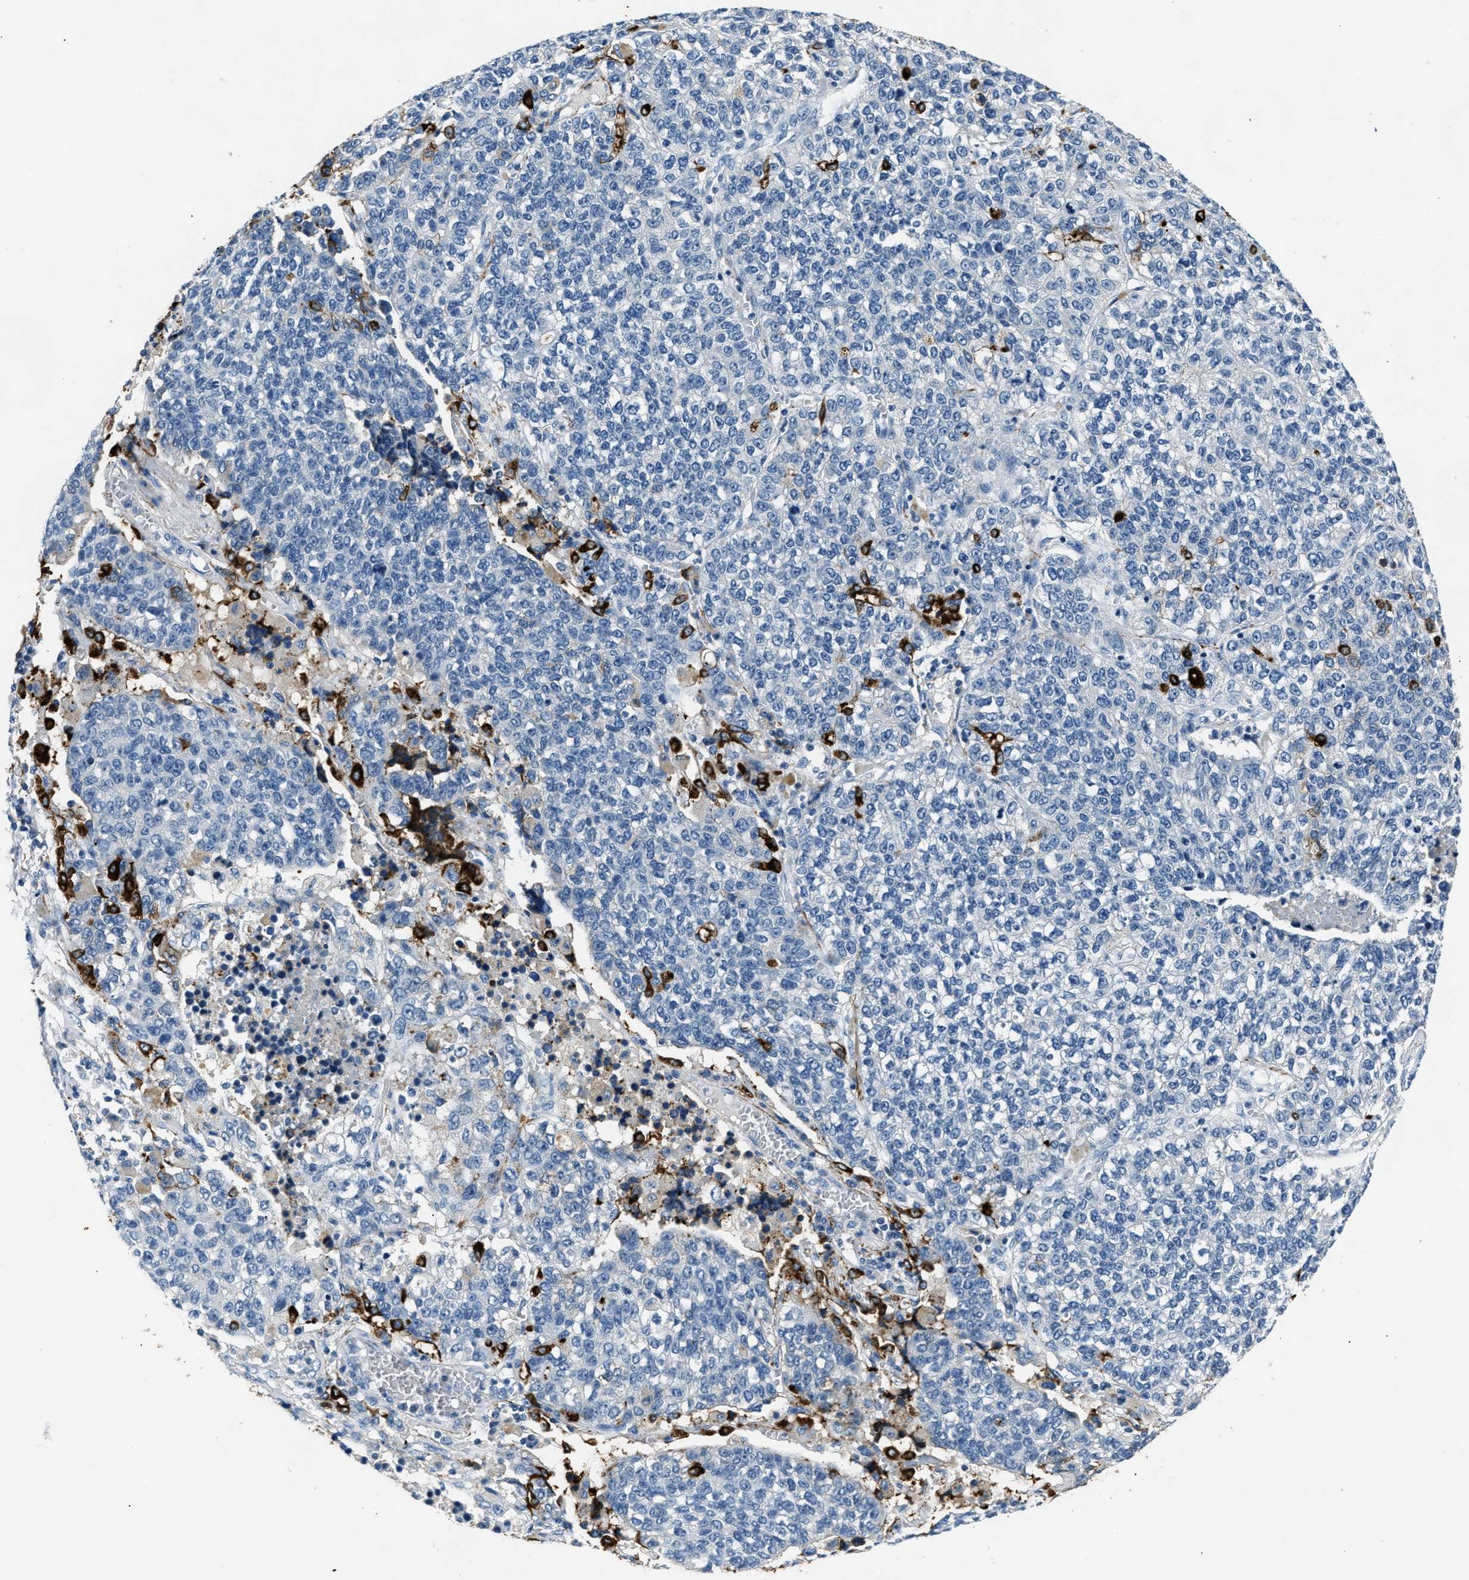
{"staining": {"intensity": "negative", "quantity": "none", "location": "none"}, "tissue": "lung cancer", "cell_type": "Tumor cells", "image_type": "cancer", "snomed": [{"axis": "morphology", "description": "Adenocarcinoma, NOS"}, {"axis": "topography", "description": "Lung"}], "caption": "Tumor cells show no significant positivity in adenocarcinoma (lung).", "gene": "INHA", "patient": {"sex": "male", "age": 49}}